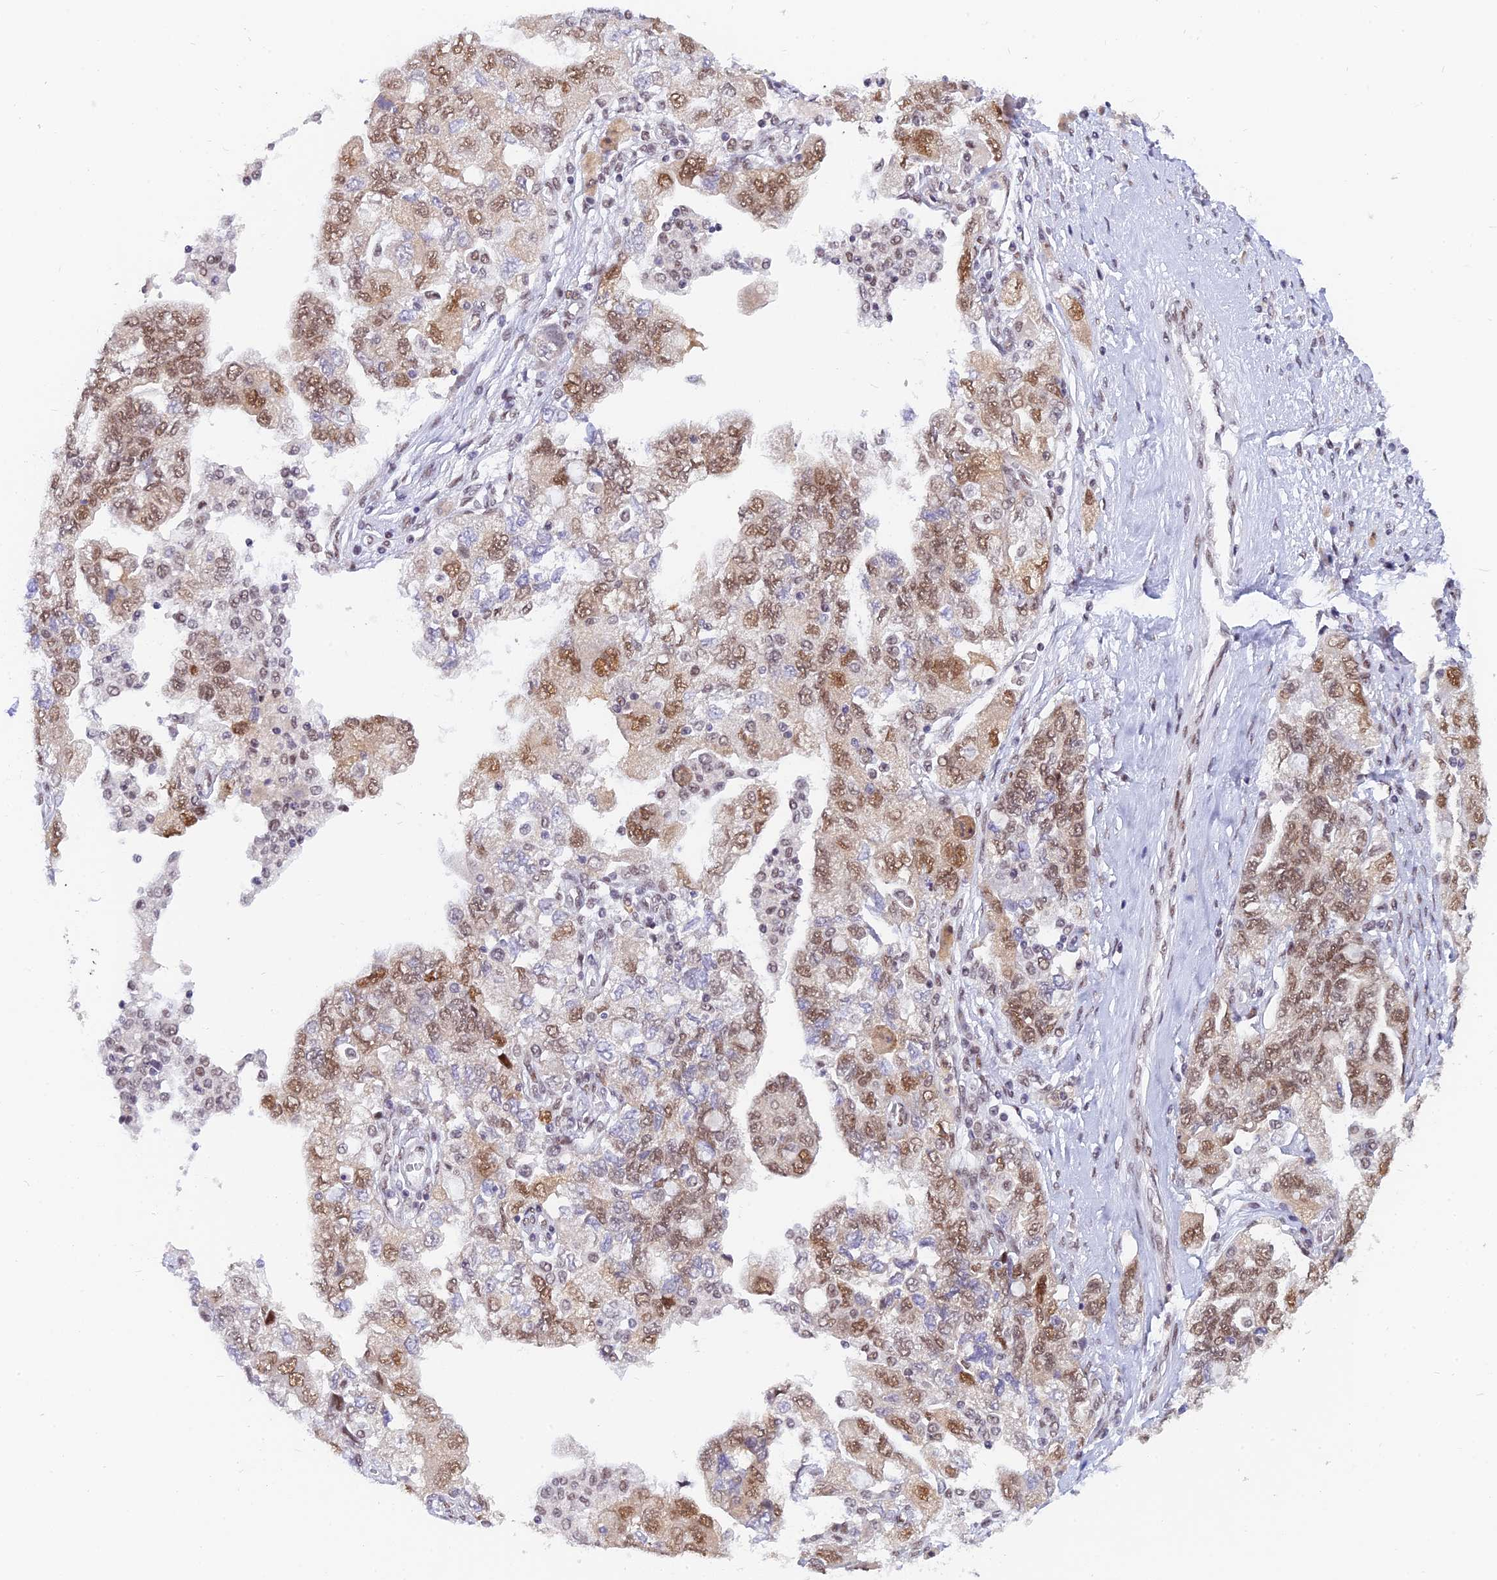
{"staining": {"intensity": "moderate", "quantity": ">75%", "location": "nuclear"}, "tissue": "ovarian cancer", "cell_type": "Tumor cells", "image_type": "cancer", "snomed": [{"axis": "morphology", "description": "Carcinoma, NOS"}, {"axis": "morphology", "description": "Cystadenocarcinoma, serous, NOS"}, {"axis": "topography", "description": "Ovary"}], "caption": "IHC (DAB) staining of human ovarian cancer (serous cystadenocarcinoma) demonstrates moderate nuclear protein positivity in about >75% of tumor cells. The staining was performed using DAB (3,3'-diaminobenzidine), with brown indicating positive protein expression. Nuclei are stained blue with hematoxylin.", "gene": "DPY30", "patient": {"sex": "female", "age": 69}}